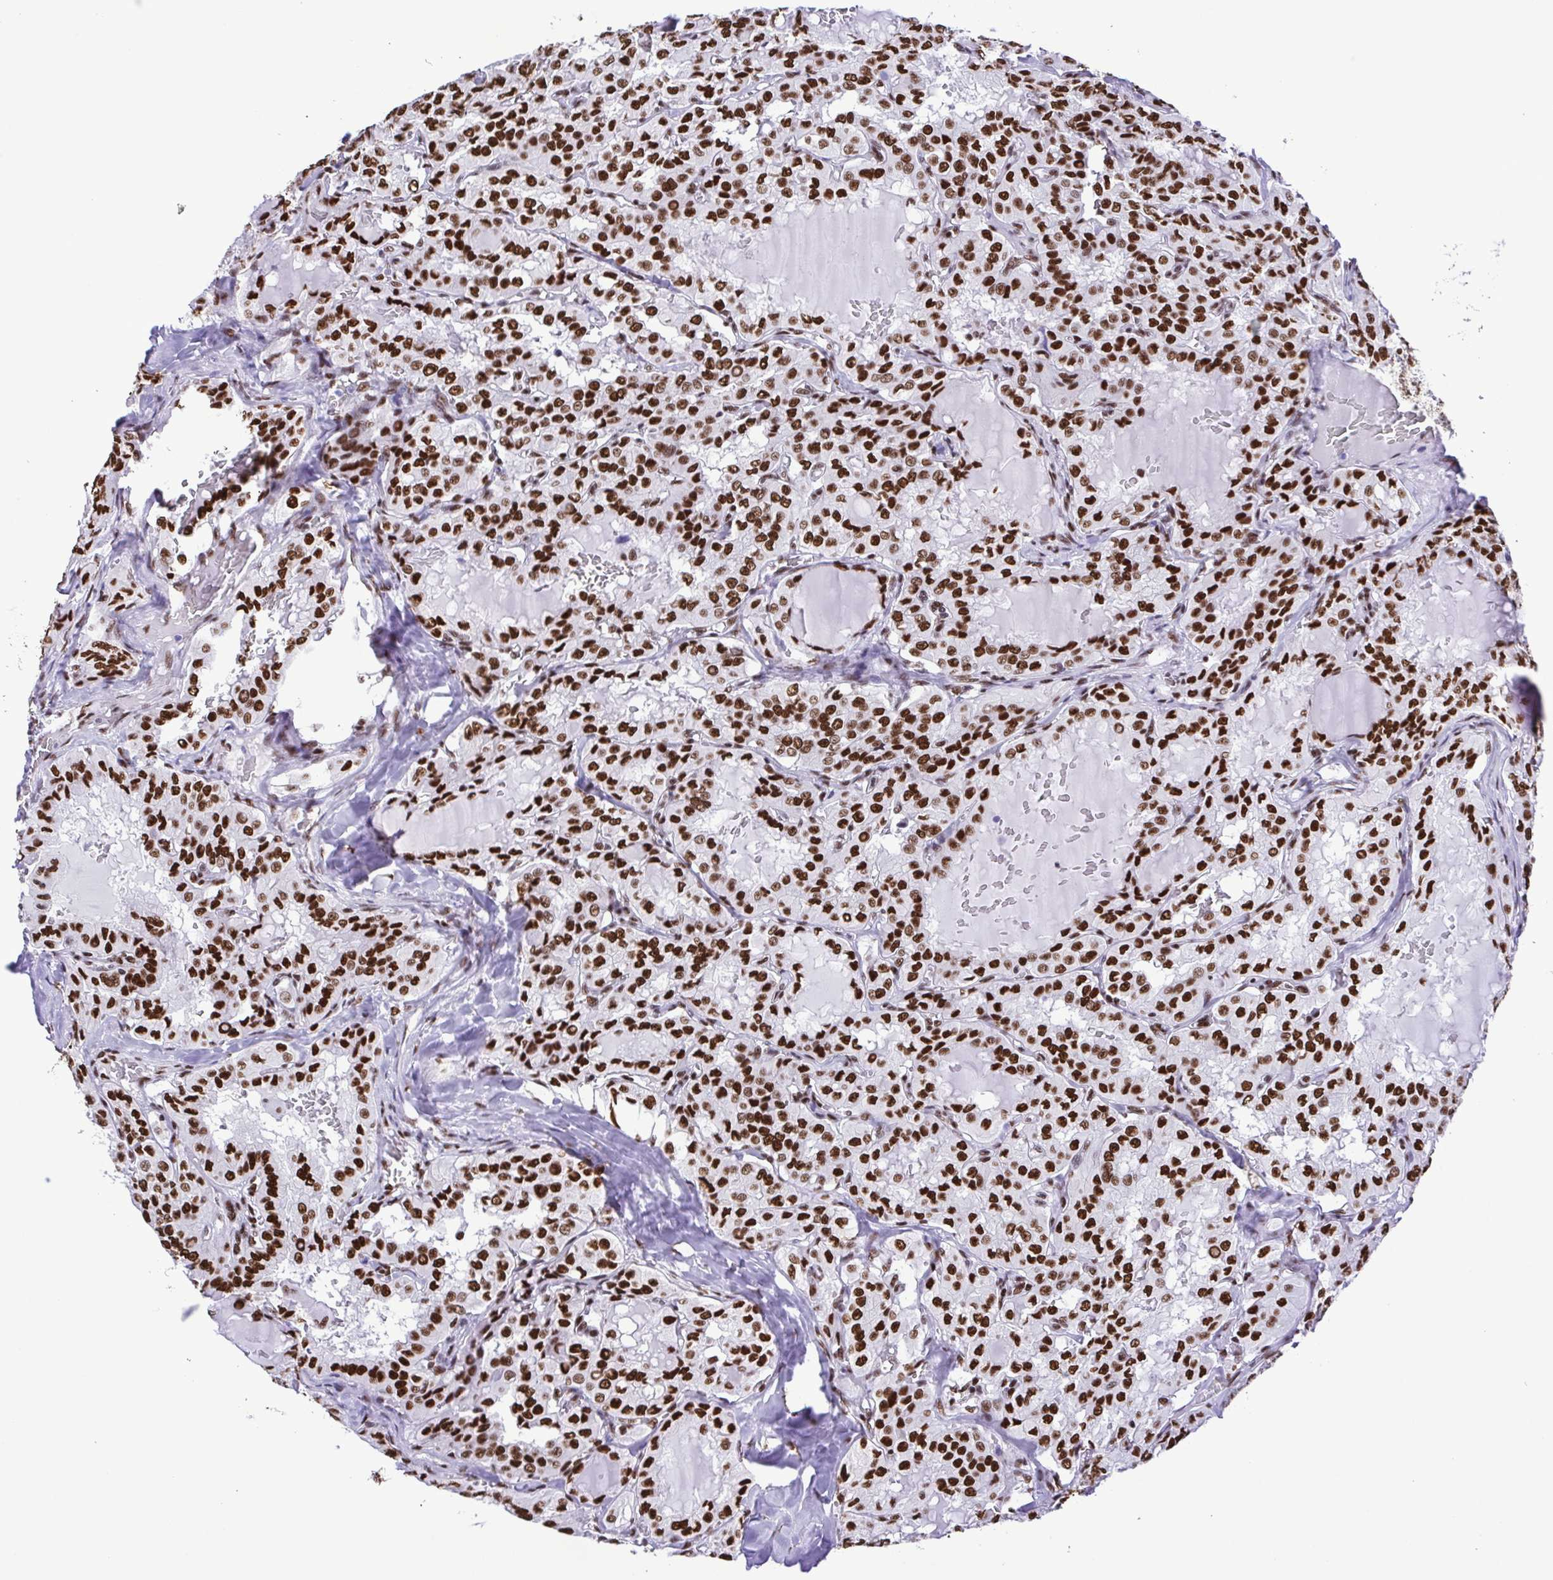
{"staining": {"intensity": "strong", "quantity": ">75%", "location": "nuclear"}, "tissue": "thyroid cancer", "cell_type": "Tumor cells", "image_type": "cancer", "snomed": [{"axis": "morphology", "description": "Papillary adenocarcinoma, NOS"}, {"axis": "topography", "description": "Thyroid gland"}], "caption": "Immunohistochemistry (IHC) (DAB (3,3'-diaminobenzidine)) staining of thyroid cancer (papillary adenocarcinoma) displays strong nuclear protein positivity in approximately >75% of tumor cells.", "gene": "TRIM28", "patient": {"sex": "male", "age": 20}}